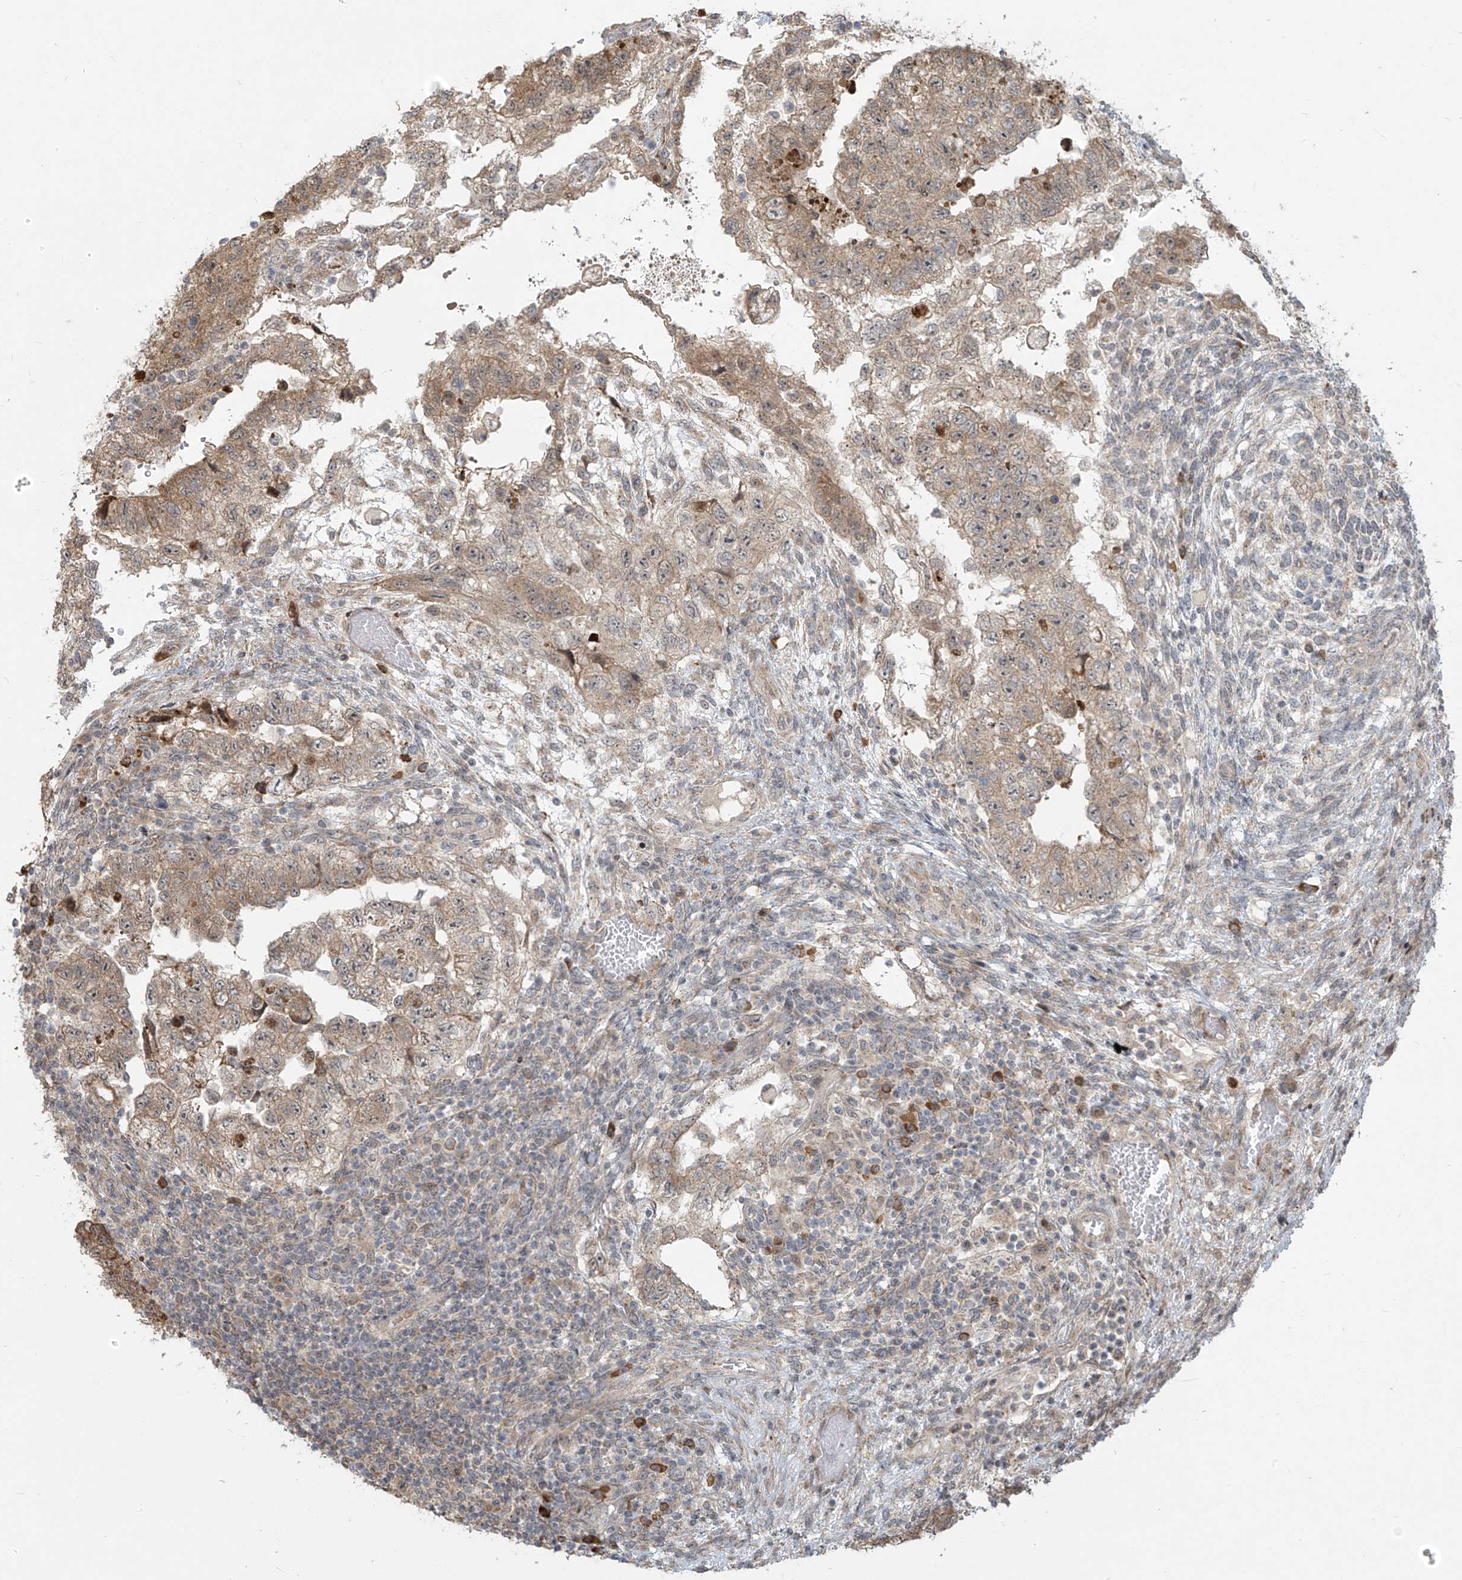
{"staining": {"intensity": "moderate", "quantity": ">75%", "location": "cytoplasmic/membranous"}, "tissue": "testis cancer", "cell_type": "Tumor cells", "image_type": "cancer", "snomed": [{"axis": "morphology", "description": "Carcinoma, Embryonal, NOS"}, {"axis": "topography", "description": "Testis"}], "caption": "Moderate cytoplasmic/membranous positivity for a protein is seen in approximately >75% of tumor cells of testis cancer using IHC.", "gene": "PLEKHM3", "patient": {"sex": "male", "age": 36}}